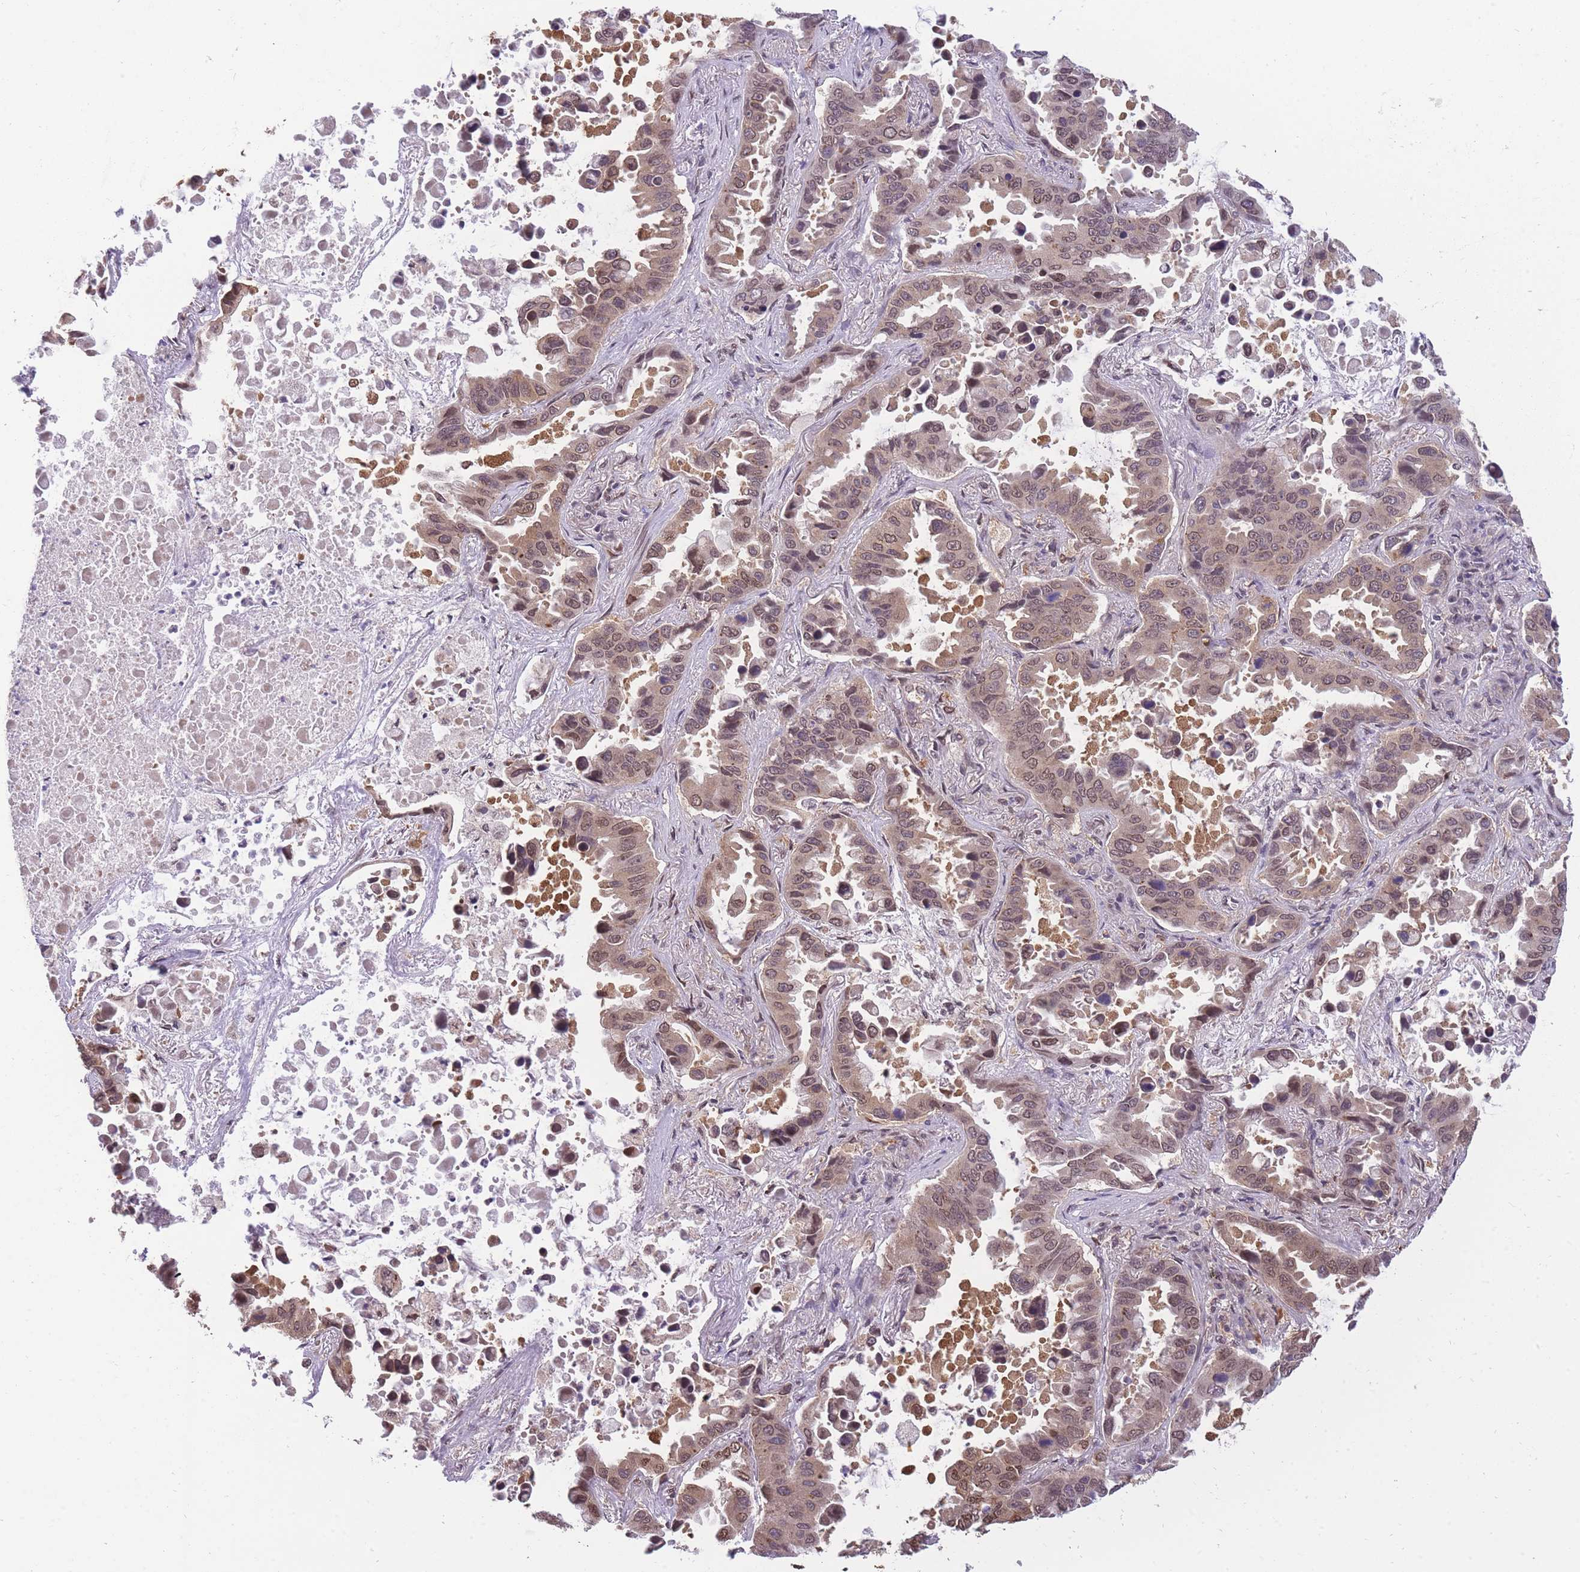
{"staining": {"intensity": "moderate", "quantity": "25%-75%", "location": "nuclear"}, "tissue": "lung cancer", "cell_type": "Tumor cells", "image_type": "cancer", "snomed": [{"axis": "morphology", "description": "Adenocarcinoma, NOS"}, {"axis": "topography", "description": "Lung"}], "caption": "Immunohistochemical staining of human lung cancer (adenocarcinoma) demonstrates moderate nuclear protein positivity in about 25%-75% of tumor cells.", "gene": "CDIP1", "patient": {"sex": "male", "age": 64}}